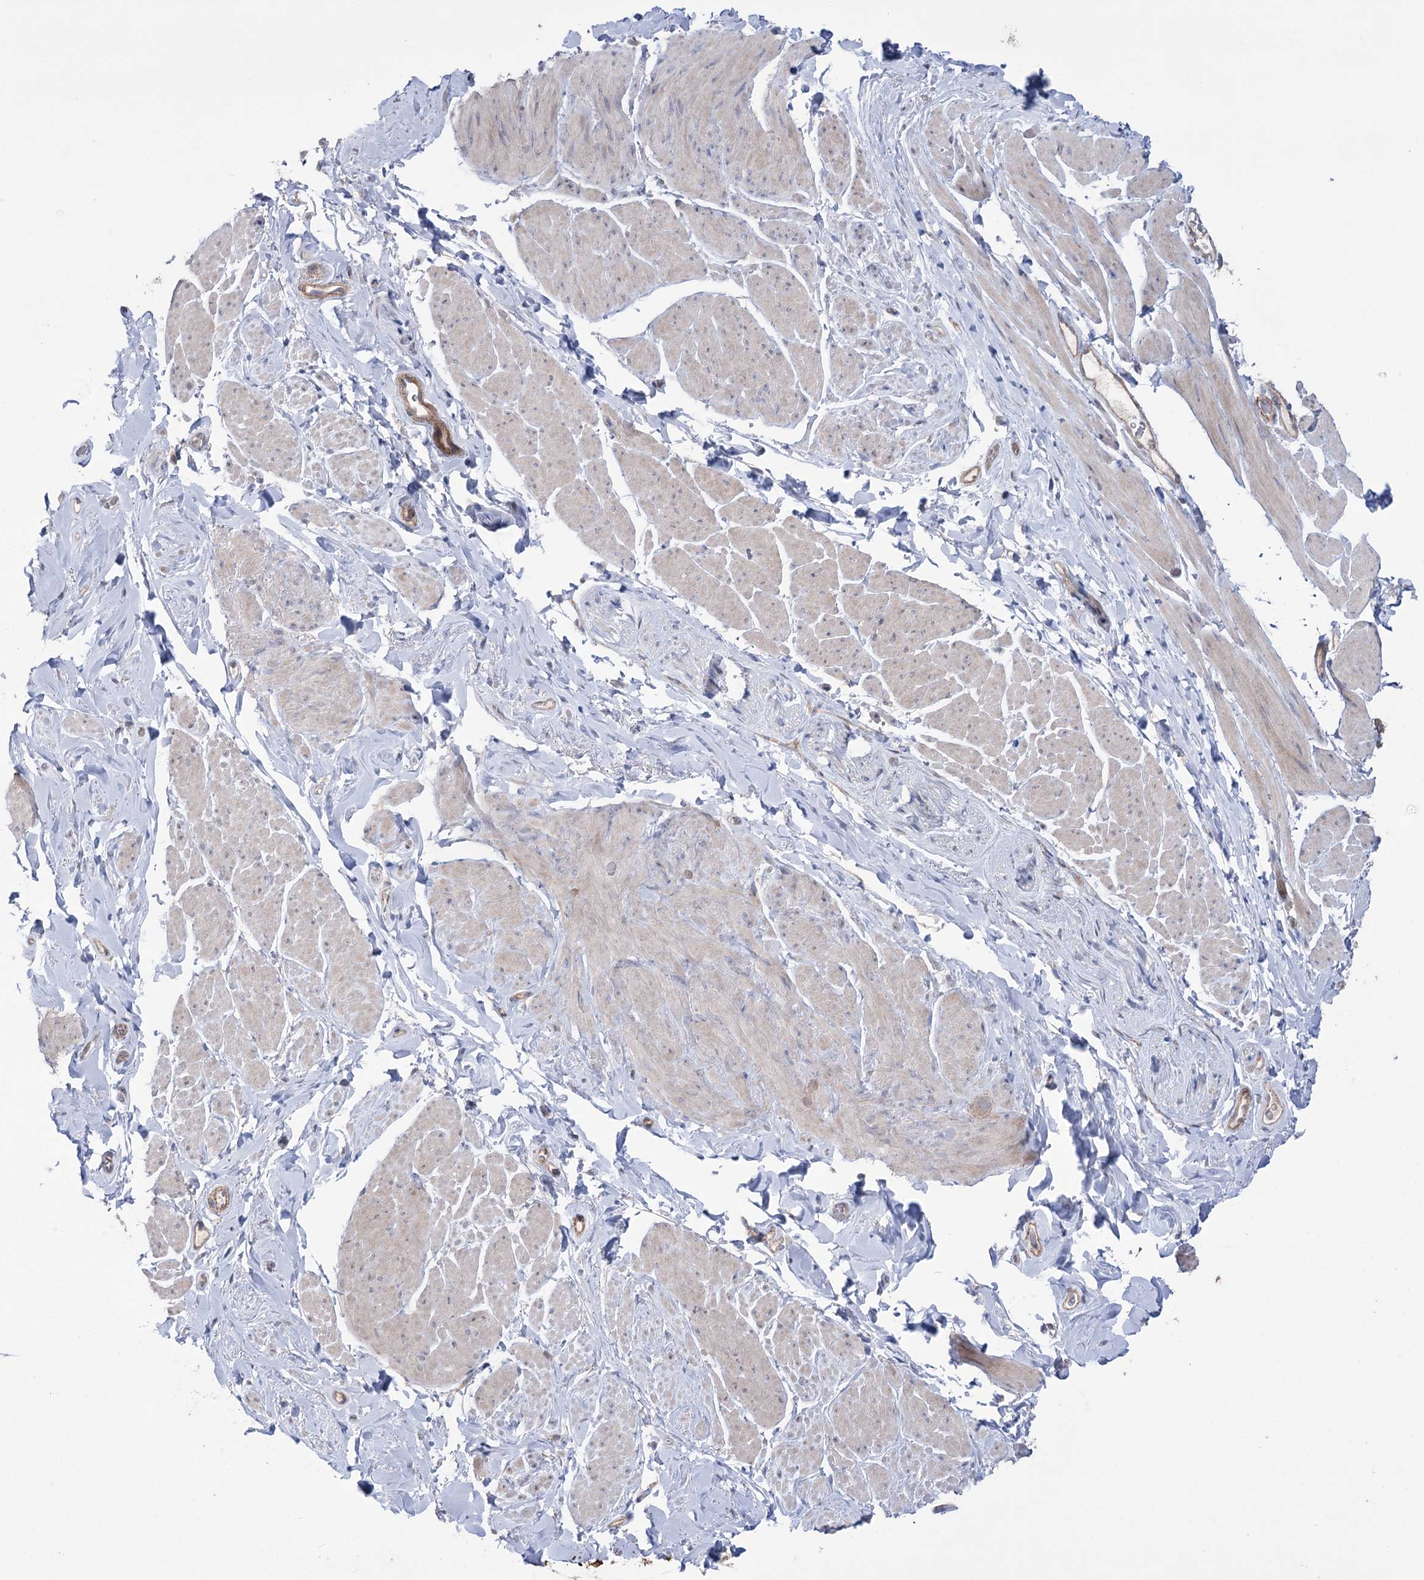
{"staining": {"intensity": "weak", "quantity": "<25%", "location": "cytoplasmic/membranous"}, "tissue": "smooth muscle", "cell_type": "Smooth muscle cells", "image_type": "normal", "snomed": [{"axis": "morphology", "description": "Normal tissue, NOS"}, {"axis": "topography", "description": "Smooth muscle"}, {"axis": "topography", "description": "Peripheral nerve tissue"}], "caption": "Smooth muscle was stained to show a protein in brown. There is no significant staining in smooth muscle cells. (DAB immunohistochemistry (IHC) visualized using brightfield microscopy, high magnification).", "gene": "TRIM71", "patient": {"sex": "male", "age": 69}}